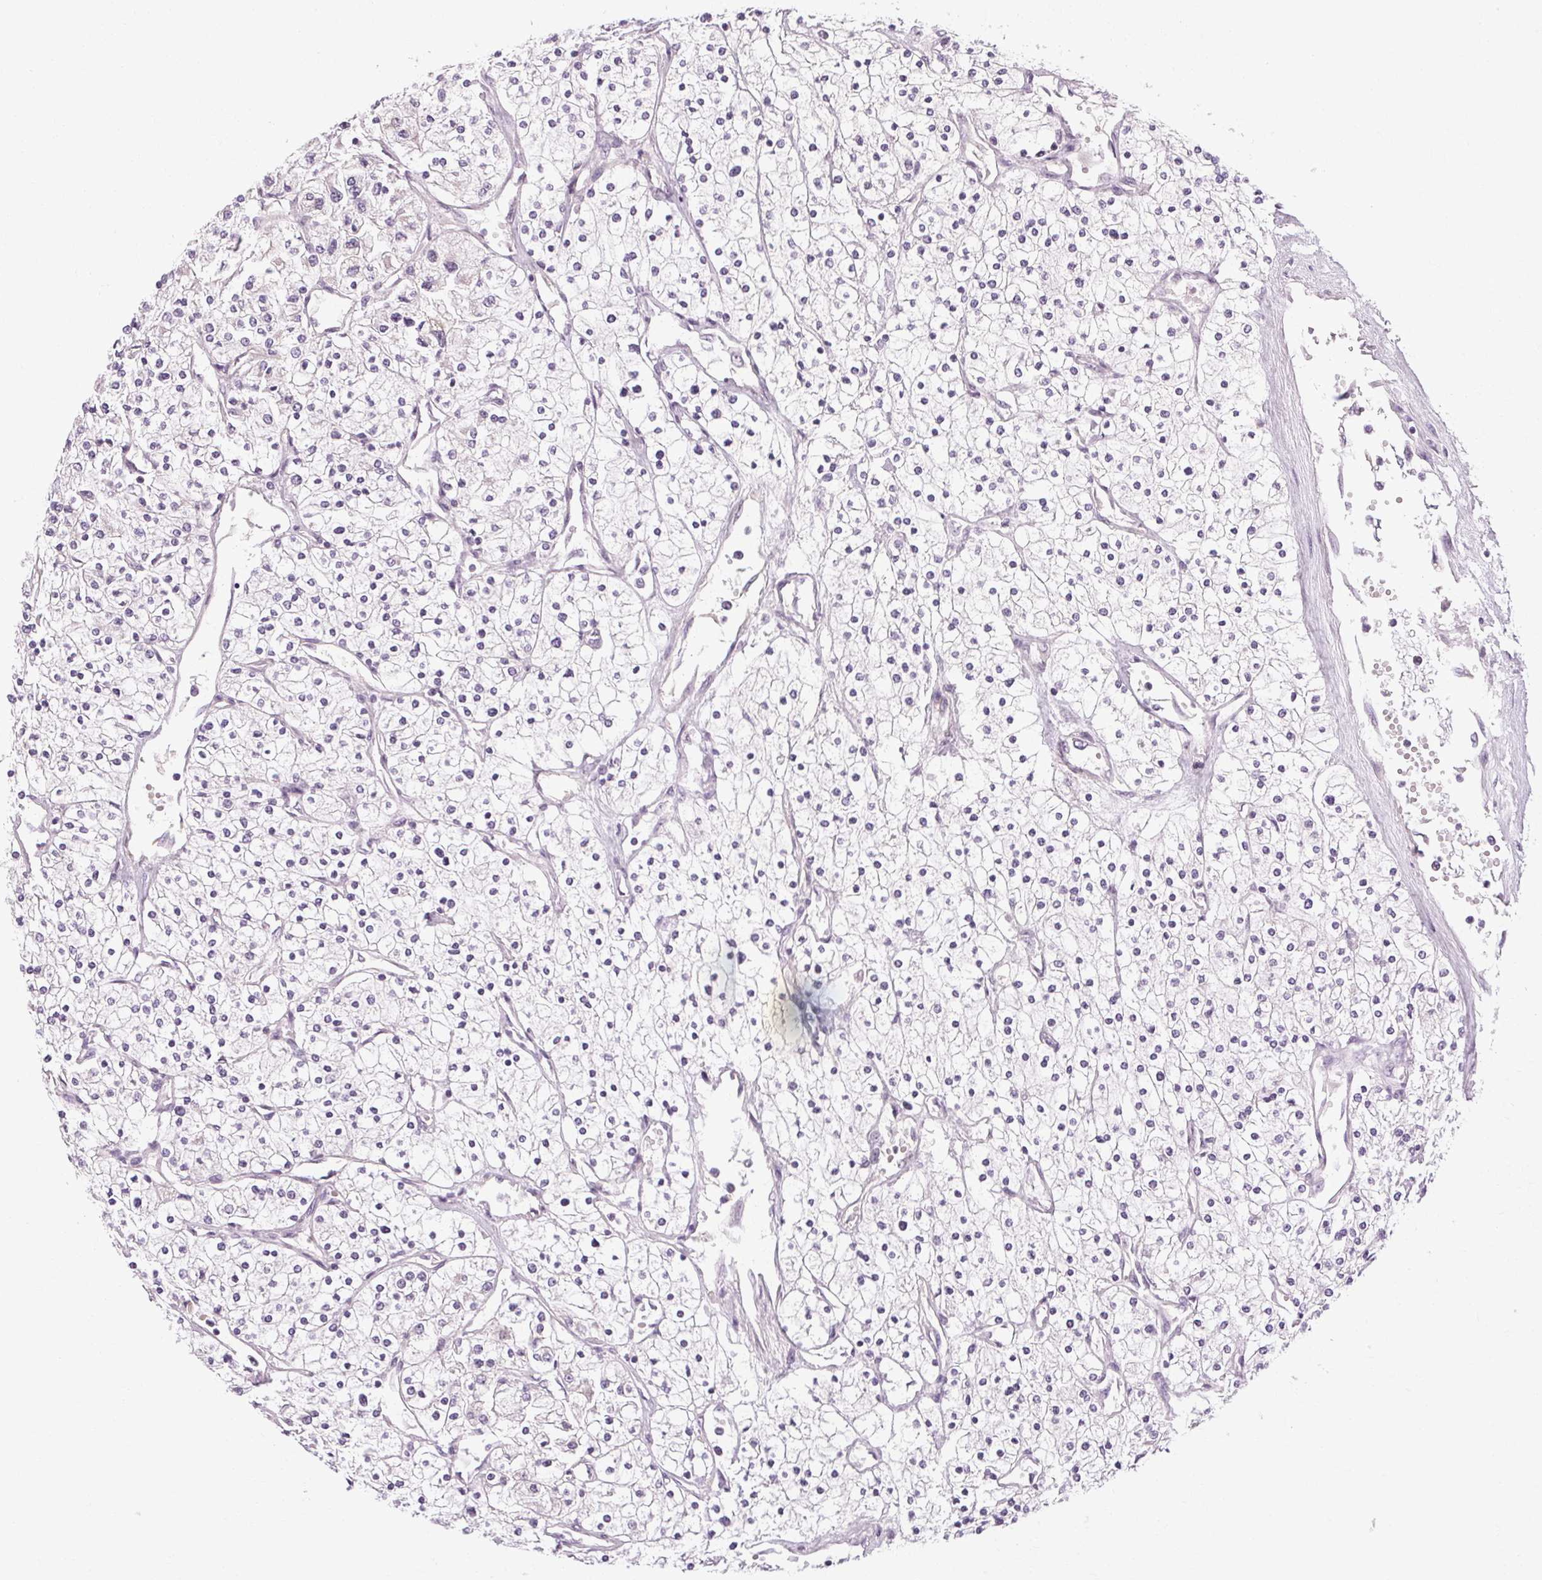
{"staining": {"intensity": "negative", "quantity": "none", "location": "none"}, "tissue": "renal cancer", "cell_type": "Tumor cells", "image_type": "cancer", "snomed": [{"axis": "morphology", "description": "Adenocarcinoma, NOS"}, {"axis": "topography", "description": "Kidney"}], "caption": "Immunohistochemistry (IHC) micrograph of neoplastic tissue: renal adenocarcinoma stained with DAB (3,3'-diaminobenzidine) demonstrates no significant protein expression in tumor cells. (DAB (3,3'-diaminobenzidine) immunohistochemistry, high magnification).", "gene": "KLHL40", "patient": {"sex": "male", "age": 80}}